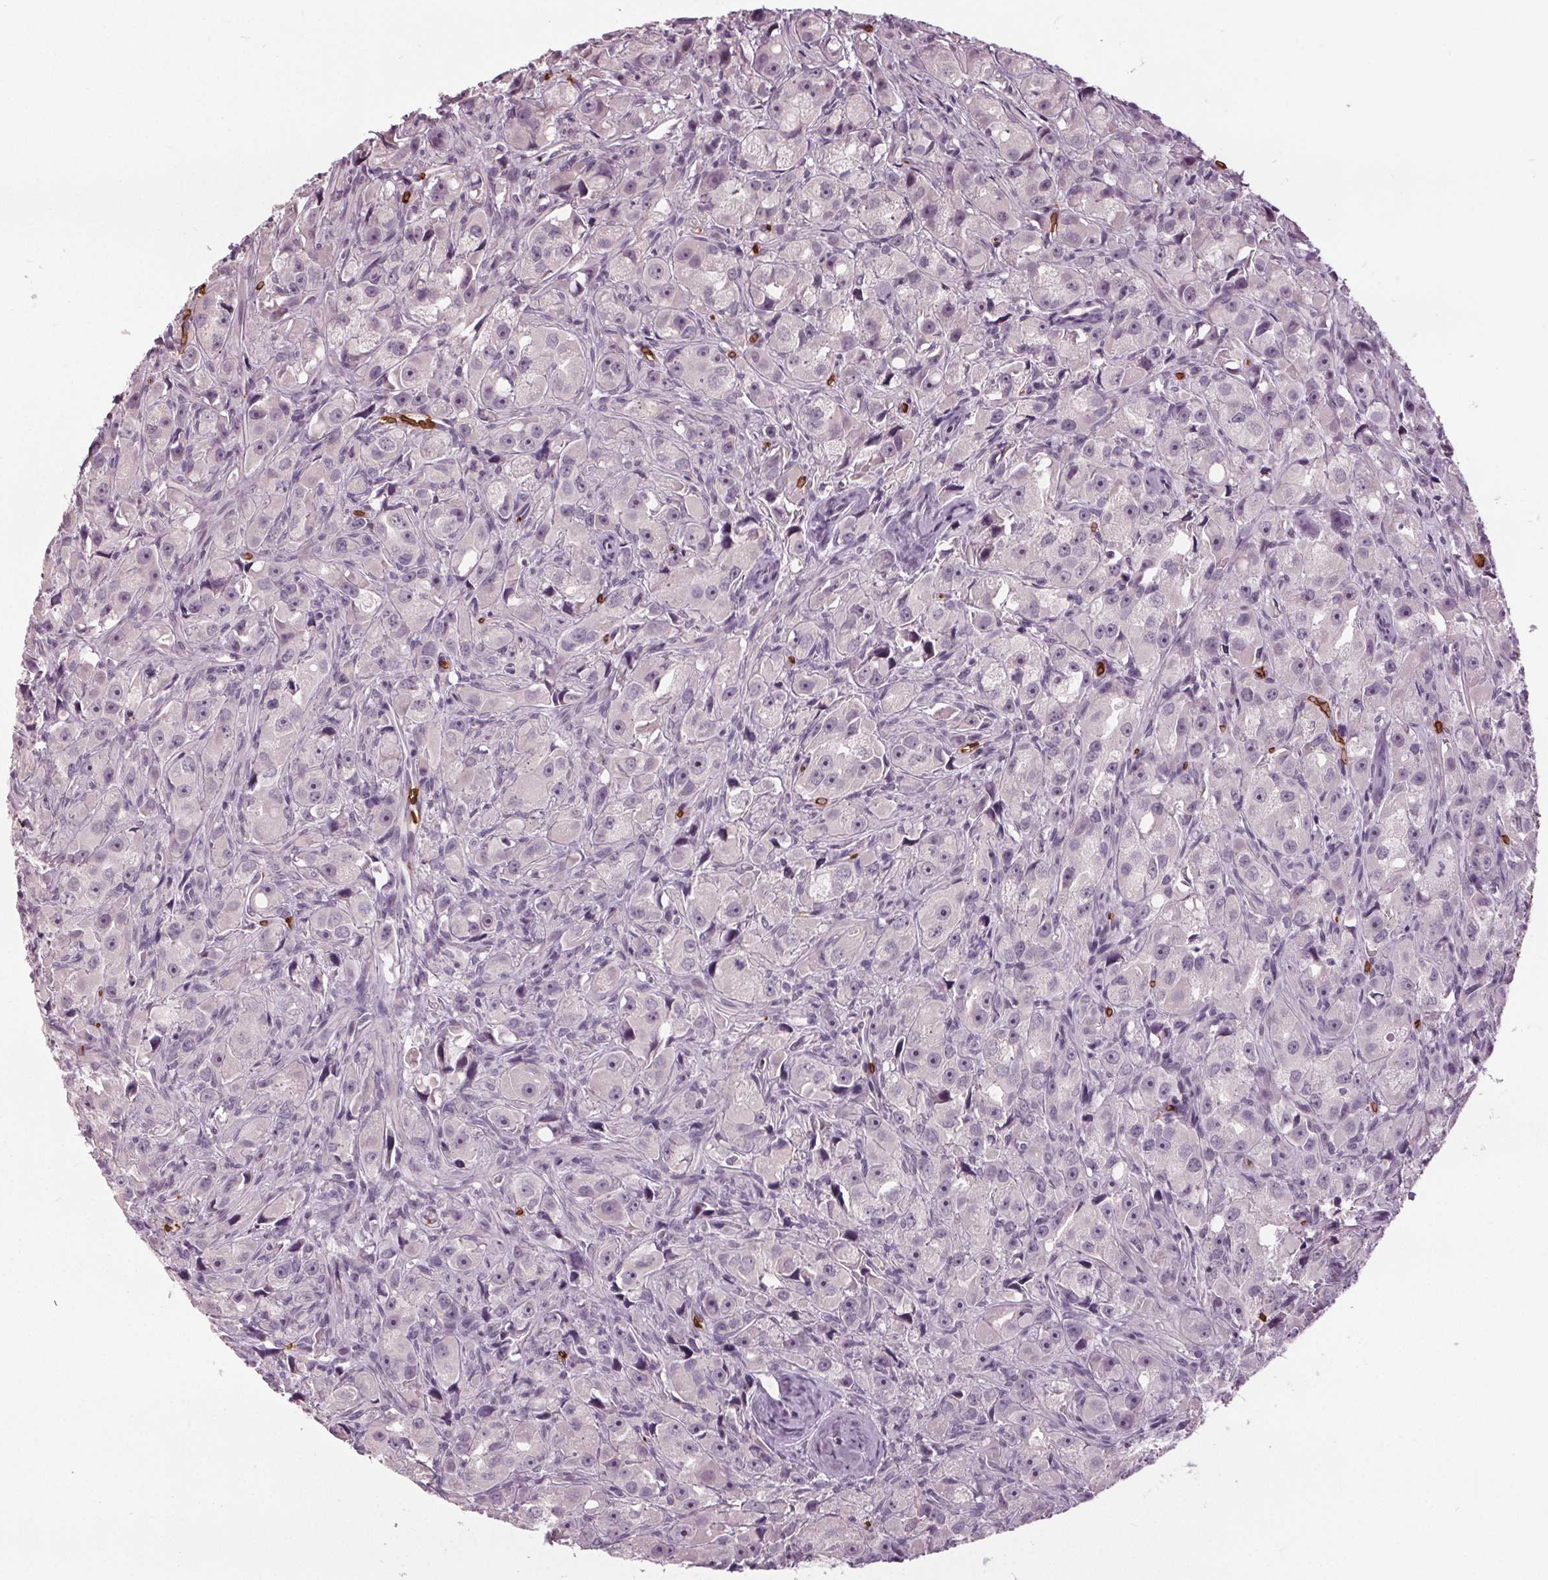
{"staining": {"intensity": "negative", "quantity": "none", "location": "none"}, "tissue": "prostate cancer", "cell_type": "Tumor cells", "image_type": "cancer", "snomed": [{"axis": "morphology", "description": "Adenocarcinoma, High grade"}, {"axis": "topography", "description": "Prostate"}], "caption": "Tumor cells are negative for brown protein staining in adenocarcinoma (high-grade) (prostate).", "gene": "SLC4A1", "patient": {"sex": "male", "age": 75}}